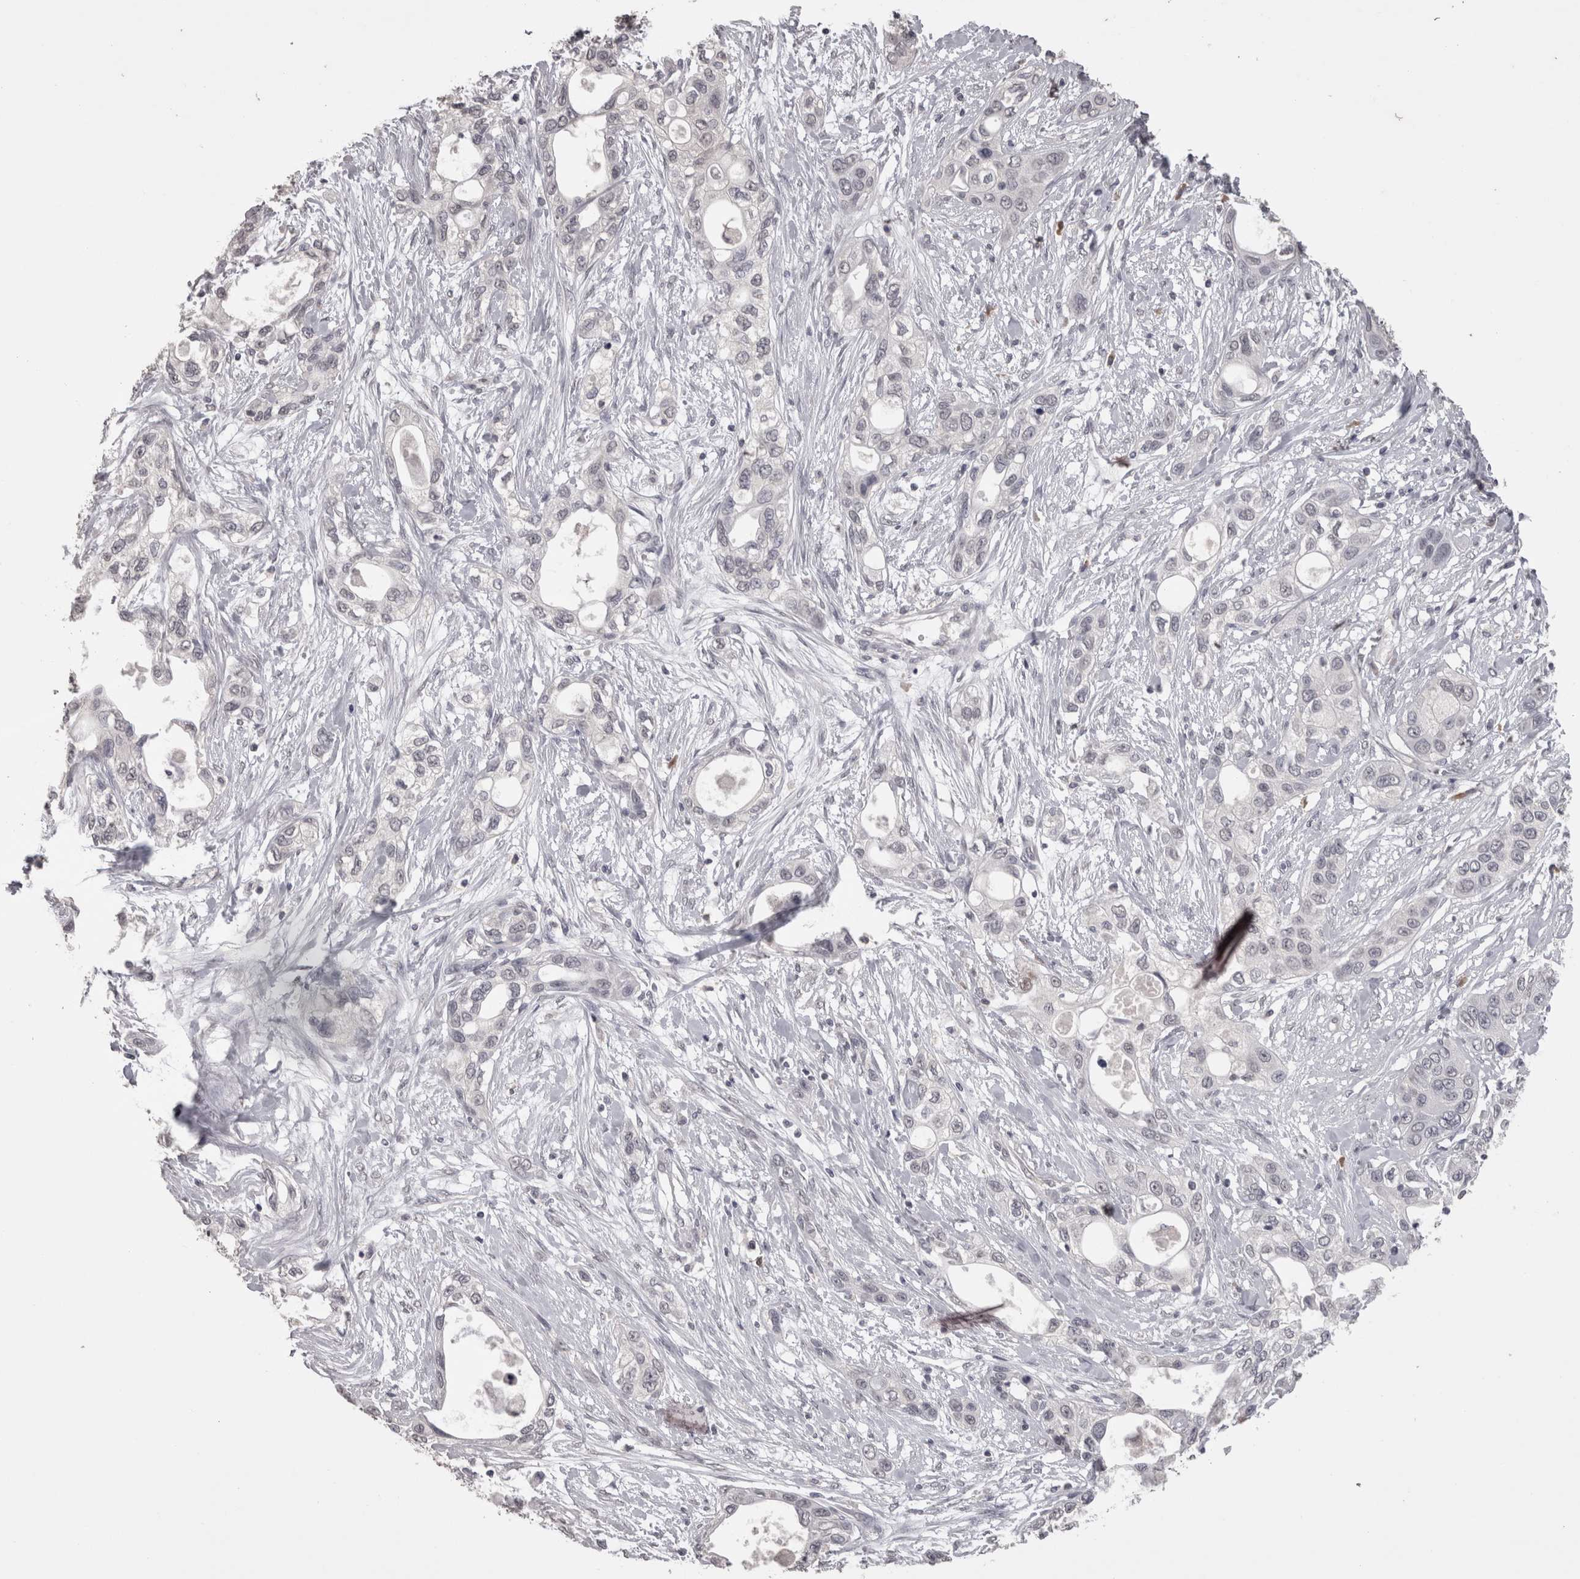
{"staining": {"intensity": "negative", "quantity": "none", "location": "none"}, "tissue": "pancreatic cancer", "cell_type": "Tumor cells", "image_type": "cancer", "snomed": [{"axis": "morphology", "description": "Adenocarcinoma, NOS"}, {"axis": "topography", "description": "Pancreas"}], "caption": "Immunohistochemistry (IHC) photomicrograph of neoplastic tissue: pancreatic cancer stained with DAB displays no significant protein expression in tumor cells.", "gene": "LAX1", "patient": {"sex": "female", "age": 70}}